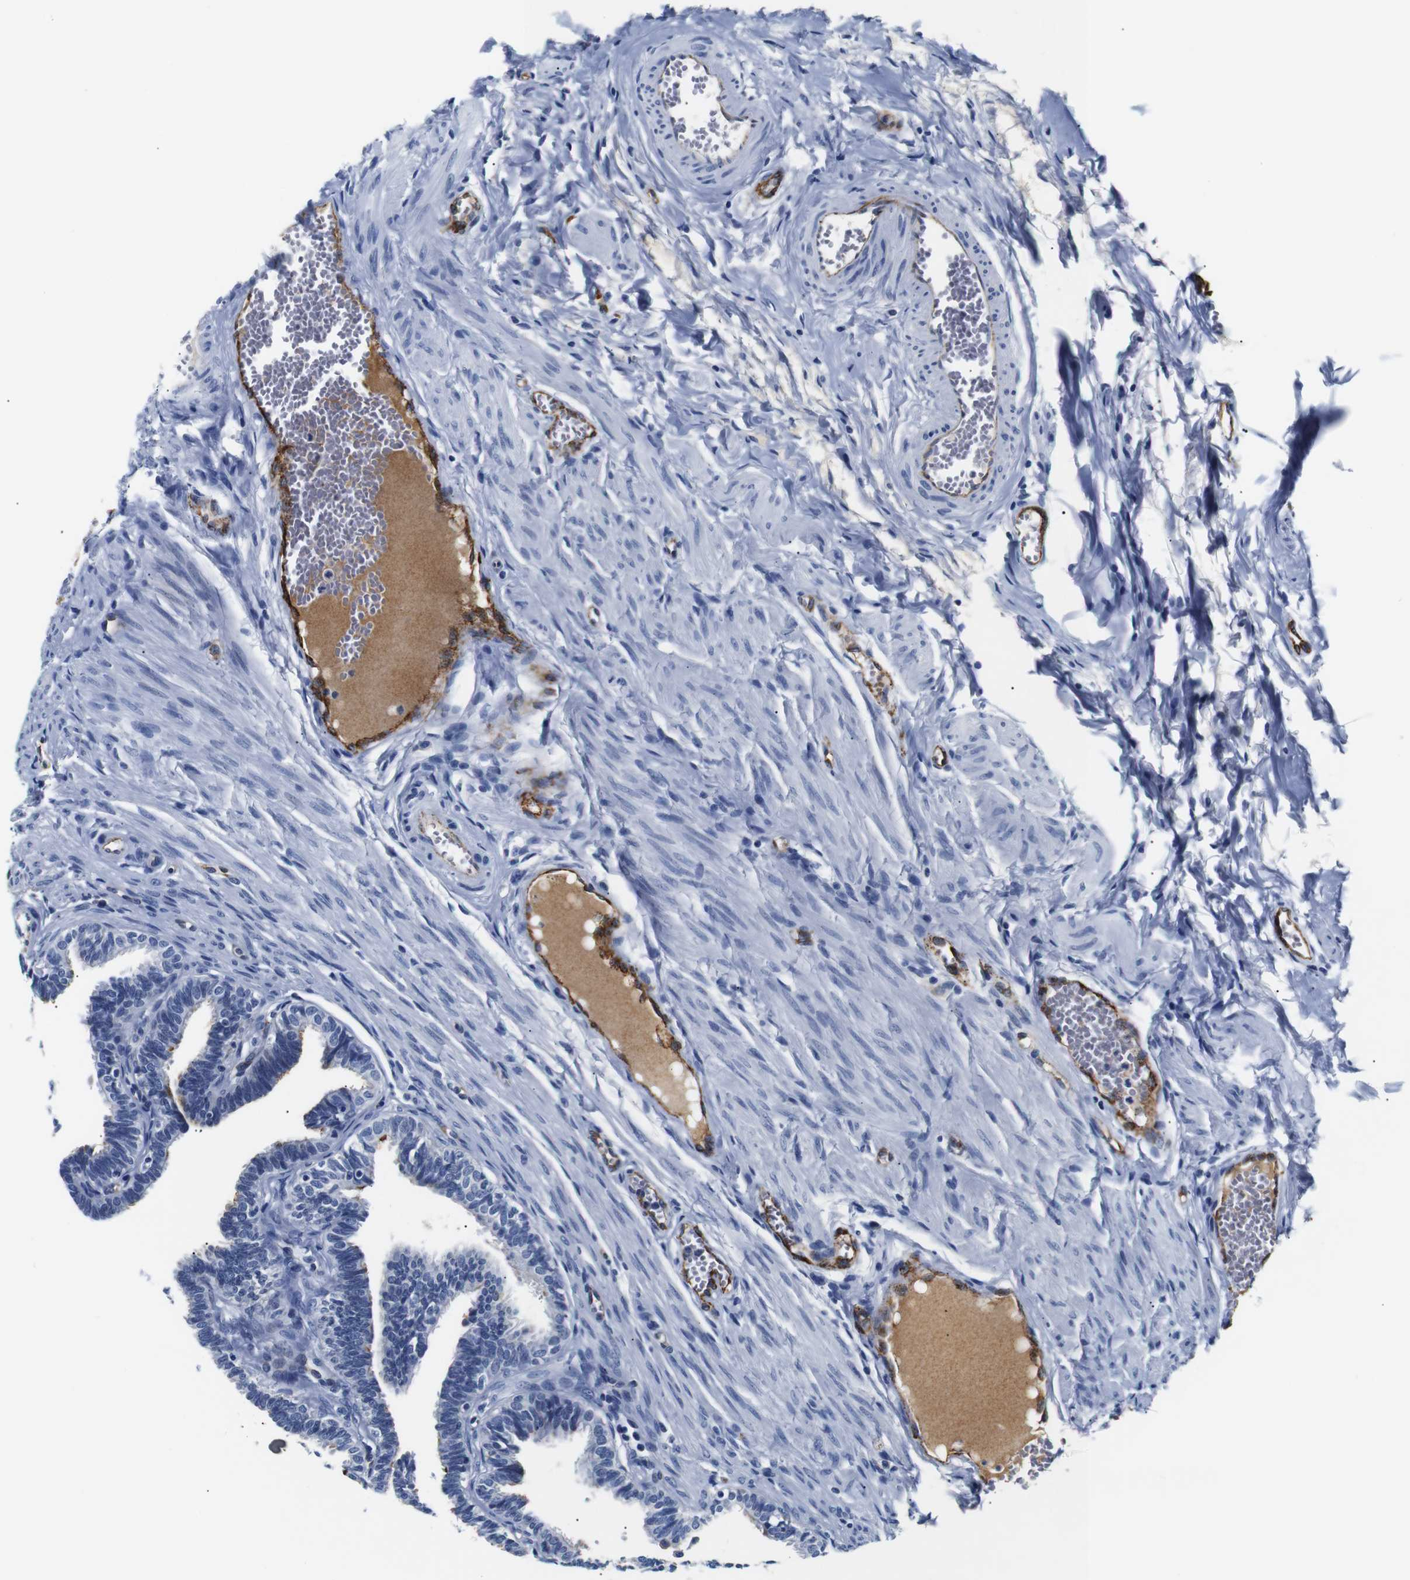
{"staining": {"intensity": "moderate", "quantity": "<25%", "location": "cytoplasmic/membranous"}, "tissue": "fallopian tube", "cell_type": "Glandular cells", "image_type": "normal", "snomed": [{"axis": "morphology", "description": "Normal tissue, NOS"}, {"axis": "topography", "description": "Fallopian tube"}, {"axis": "topography", "description": "Ovary"}], "caption": "Fallopian tube stained for a protein (brown) demonstrates moderate cytoplasmic/membranous positive positivity in about <25% of glandular cells.", "gene": "MUC4", "patient": {"sex": "female", "age": 23}}